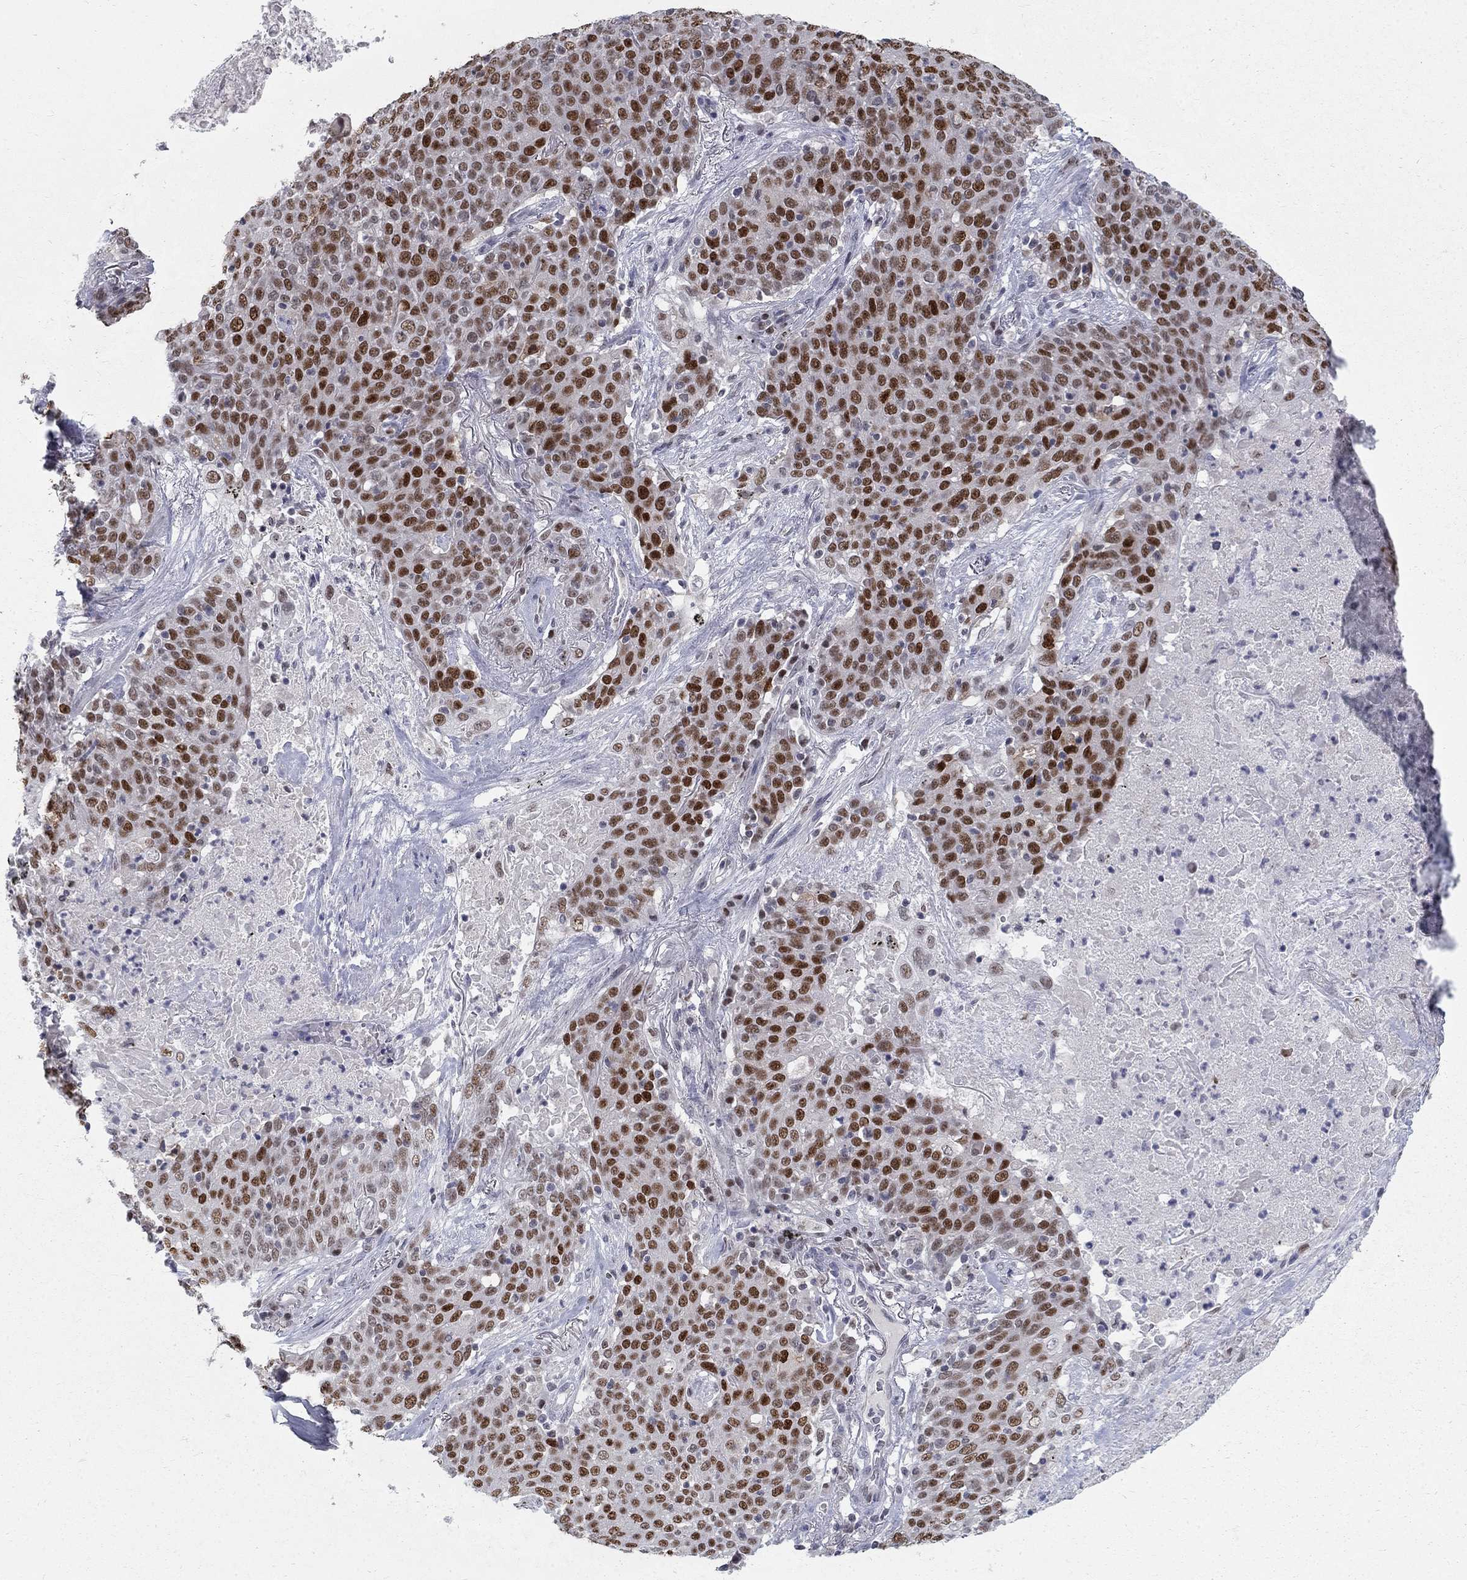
{"staining": {"intensity": "moderate", "quantity": "<25%", "location": "nuclear"}, "tissue": "lung cancer", "cell_type": "Tumor cells", "image_type": "cancer", "snomed": [{"axis": "morphology", "description": "Squamous cell carcinoma, NOS"}, {"axis": "topography", "description": "Lung"}], "caption": "Moderate nuclear expression is appreciated in approximately <25% of tumor cells in lung cancer.", "gene": "GCFC2", "patient": {"sex": "male", "age": 82}}